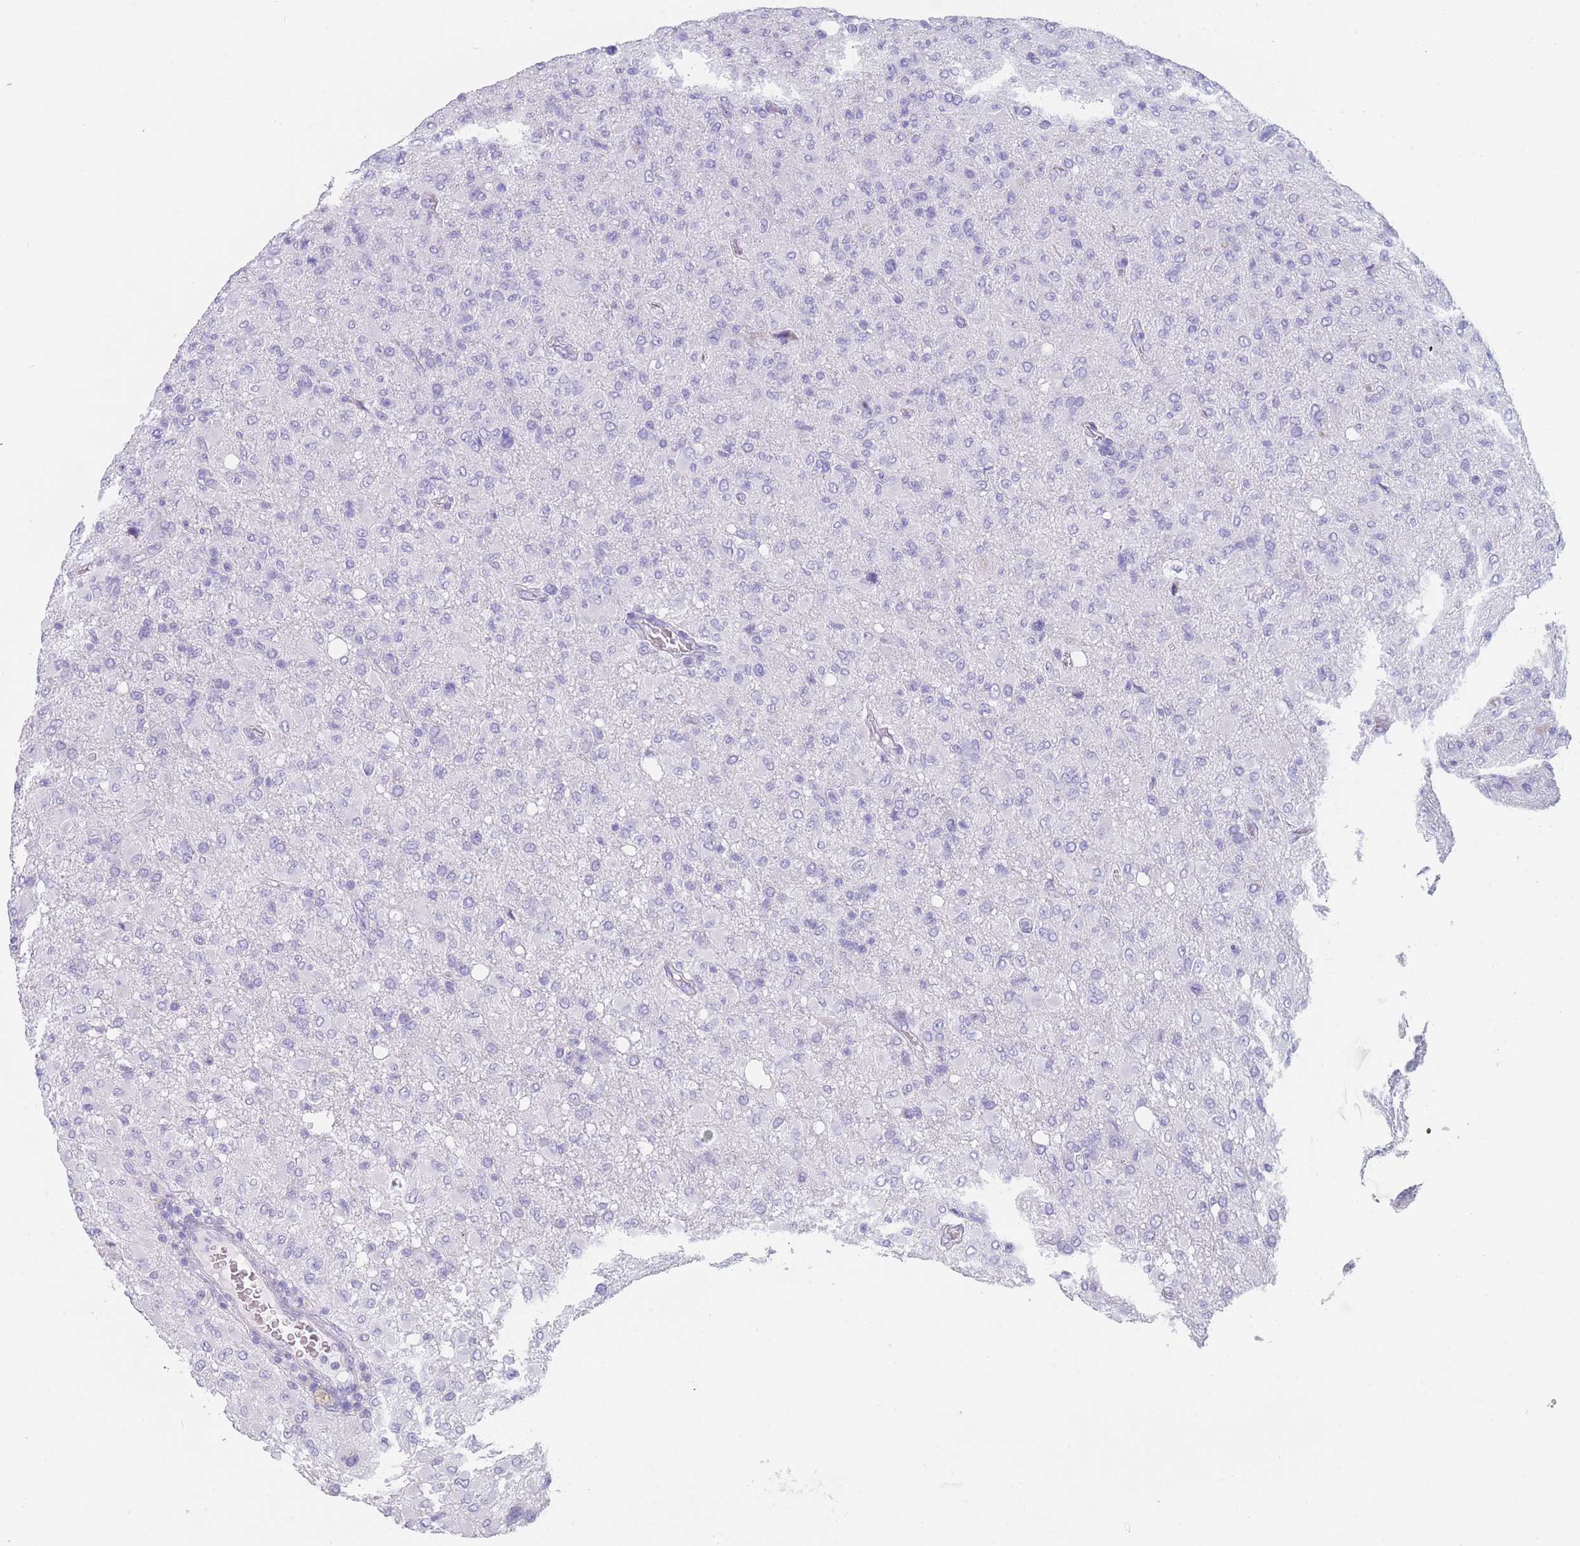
{"staining": {"intensity": "negative", "quantity": "none", "location": "none"}, "tissue": "glioma", "cell_type": "Tumor cells", "image_type": "cancer", "snomed": [{"axis": "morphology", "description": "Glioma, malignant, High grade"}, {"axis": "topography", "description": "Brain"}], "caption": "Tumor cells show no significant protein positivity in malignant glioma (high-grade).", "gene": "OR5D16", "patient": {"sex": "female", "age": 57}}